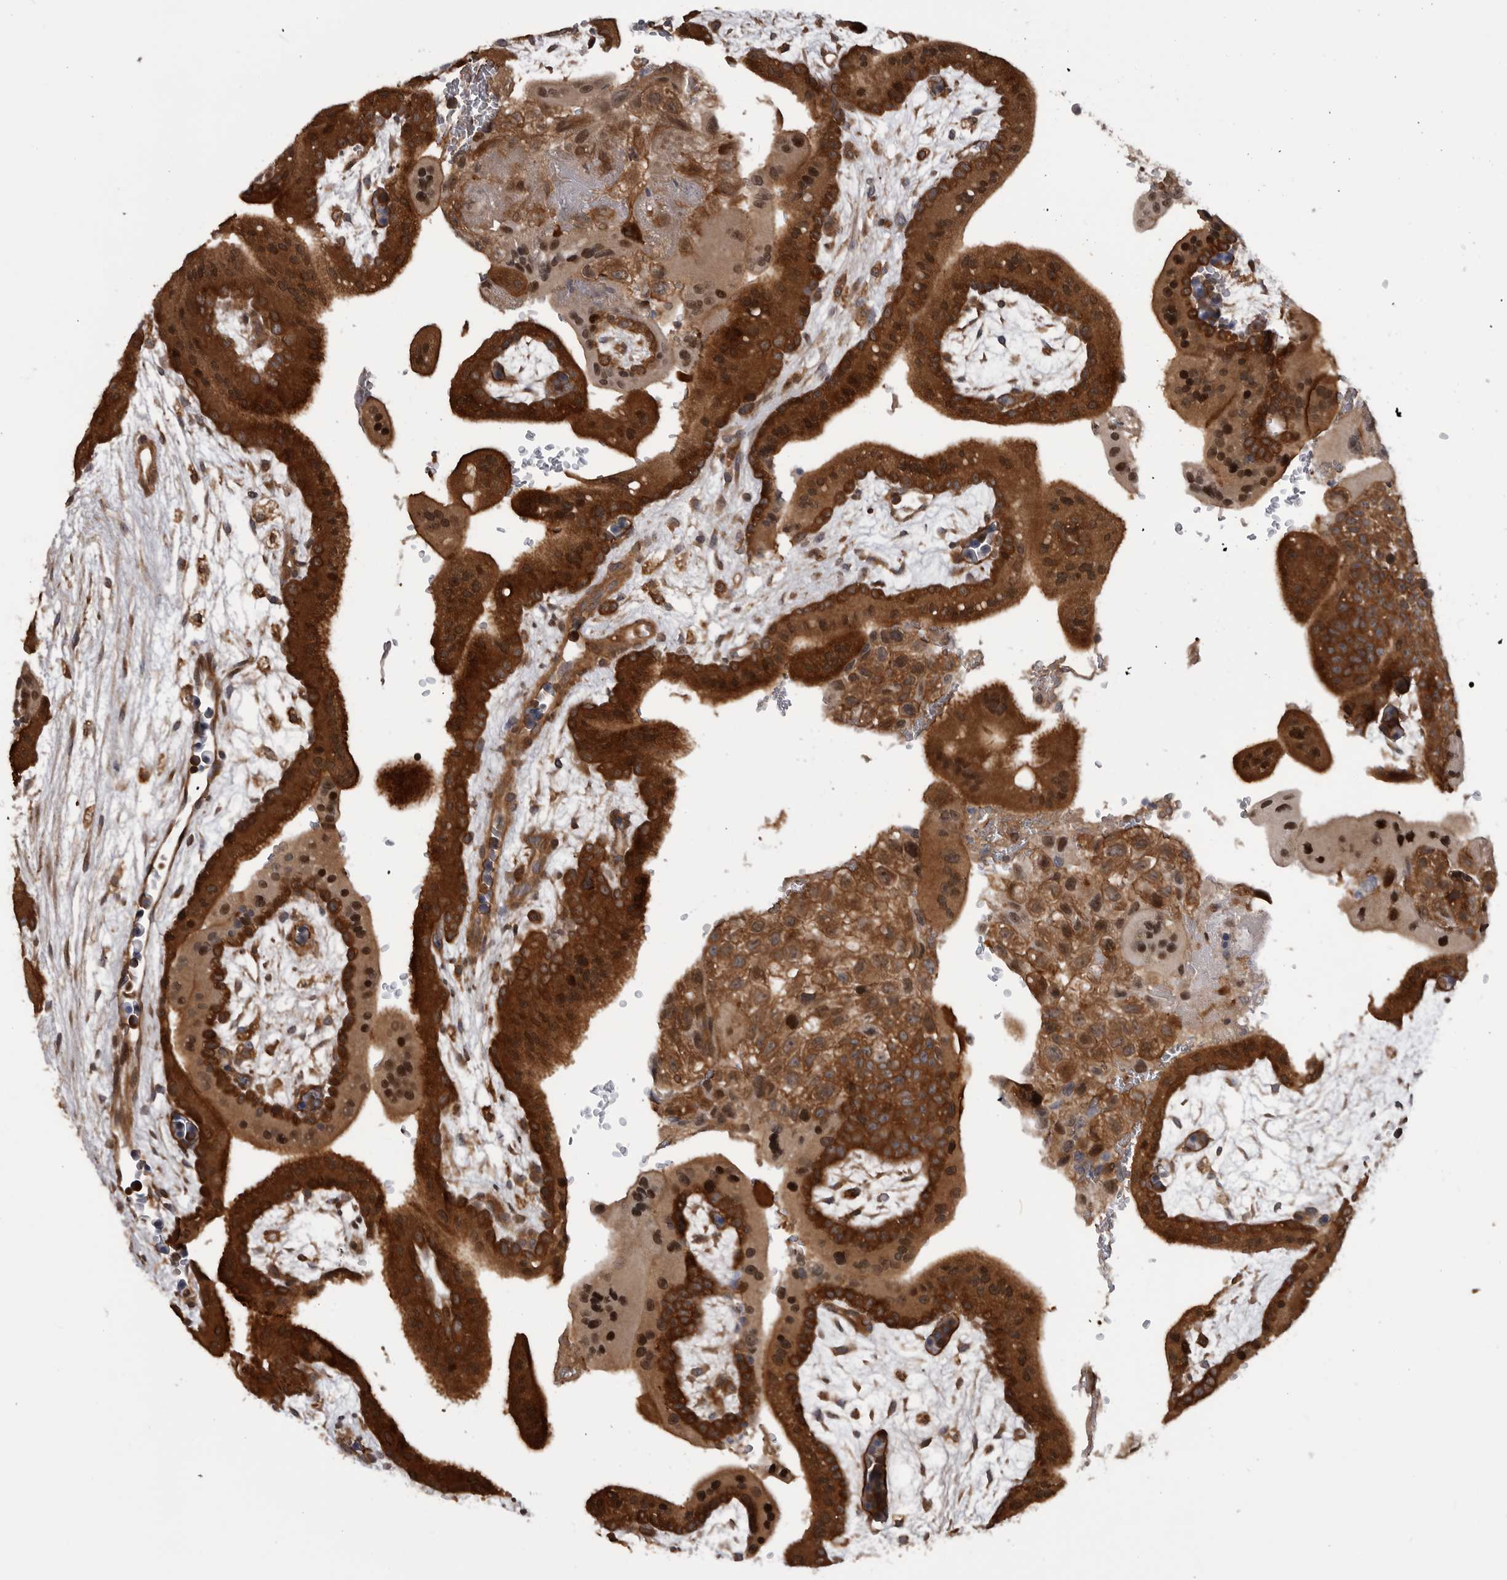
{"staining": {"intensity": "strong", "quantity": ">75%", "location": "cytoplasmic/membranous"}, "tissue": "placenta", "cell_type": "Decidual cells", "image_type": "normal", "snomed": [{"axis": "morphology", "description": "Normal tissue, NOS"}, {"axis": "topography", "description": "Placenta"}], "caption": "Approximately >75% of decidual cells in unremarkable placenta exhibit strong cytoplasmic/membranous protein positivity as visualized by brown immunohistochemical staining.", "gene": "RAB3GAP2", "patient": {"sex": "female", "age": 35}}